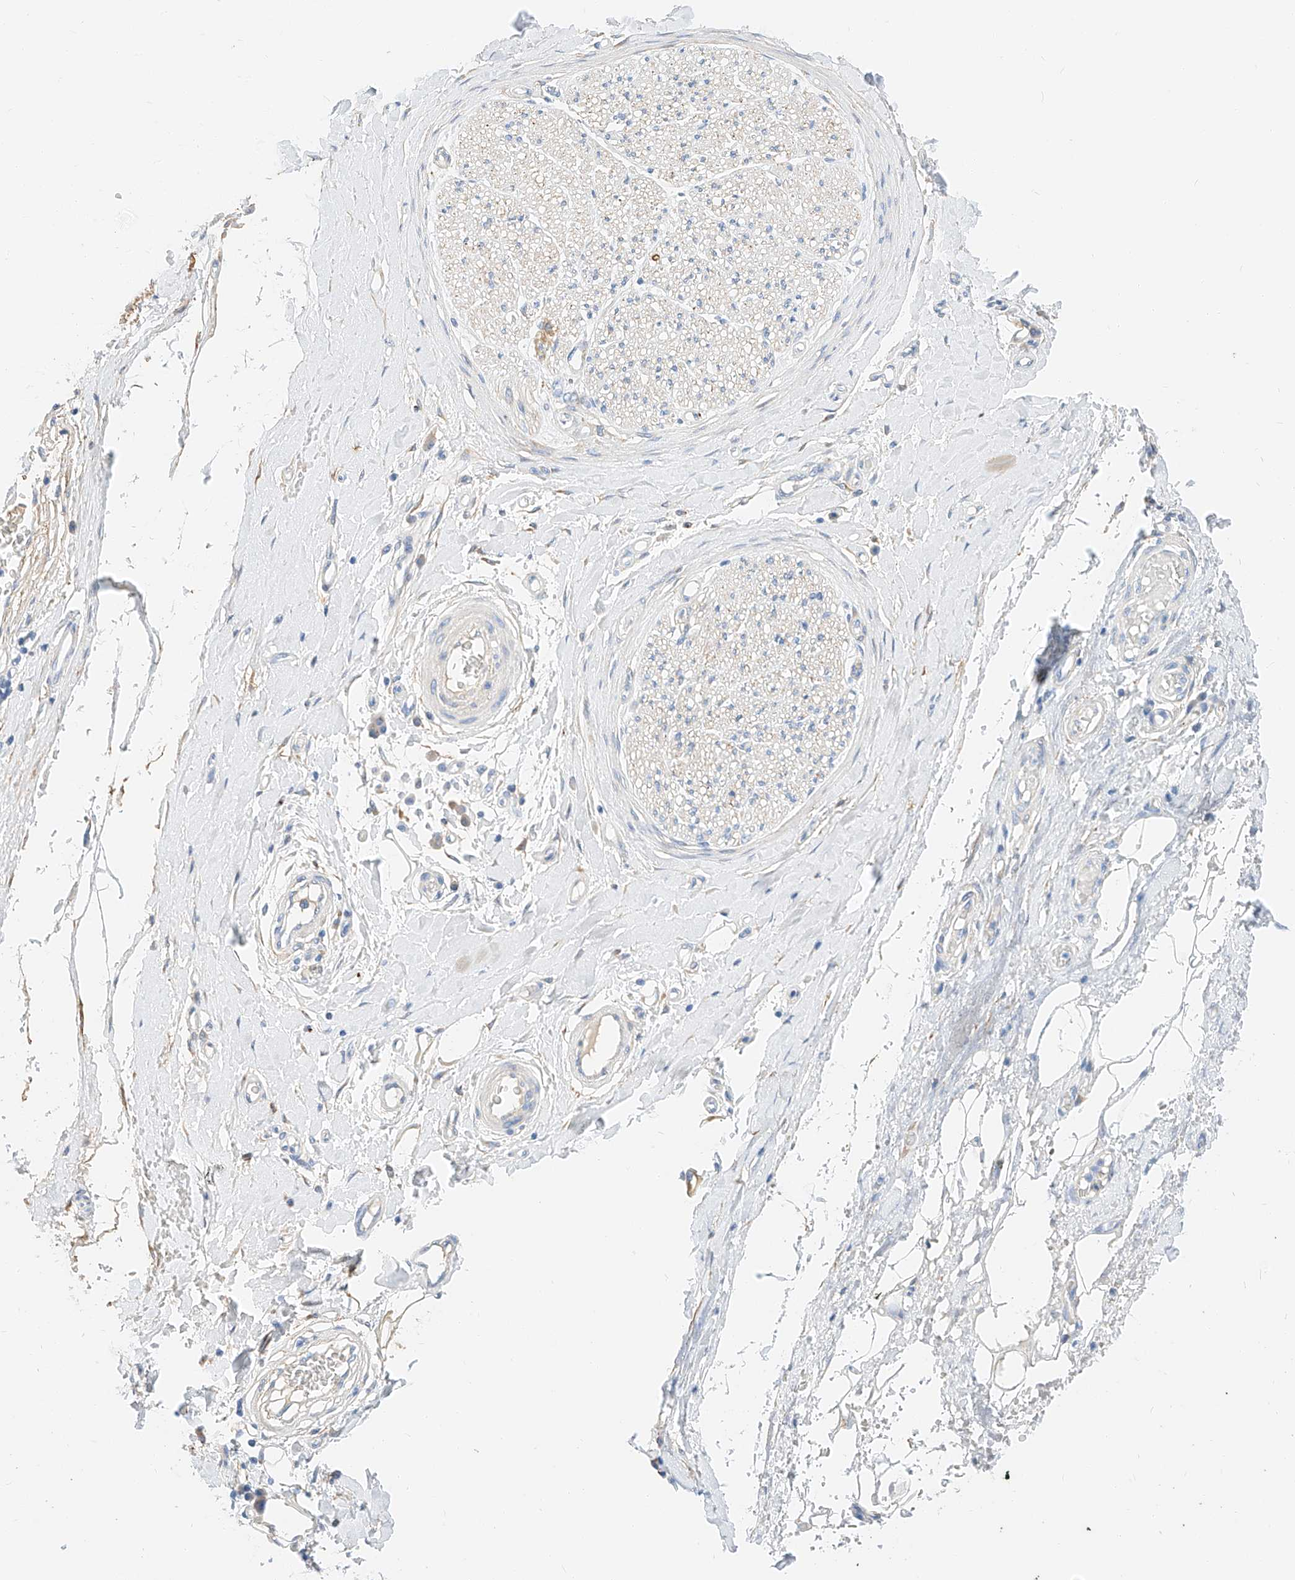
{"staining": {"intensity": "negative", "quantity": "none", "location": "none"}, "tissue": "adipose tissue", "cell_type": "Adipocytes", "image_type": "normal", "snomed": [{"axis": "morphology", "description": "Normal tissue, NOS"}, {"axis": "morphology", "description": "Adenocarcinoma, NOS"}, {"axis": "topography", "description": "Esophagus"}, {"axis": "topography", "description": "Stomach, upper"}, {"axis": "topography", "description": "Peripheral nerve tissue"}], "caption": "Adipocytes show no significant protein expression in unremarkable adipose tissue. The staining was performed using DAB (3,3'-diaminobenzidine) to visualize the protein expression in brown, while the nuclei were stained in blue with hematoxylin (Magnification: 20x).", "gene": "MAP7", "patient": {"sex": "male", "age": 62}}